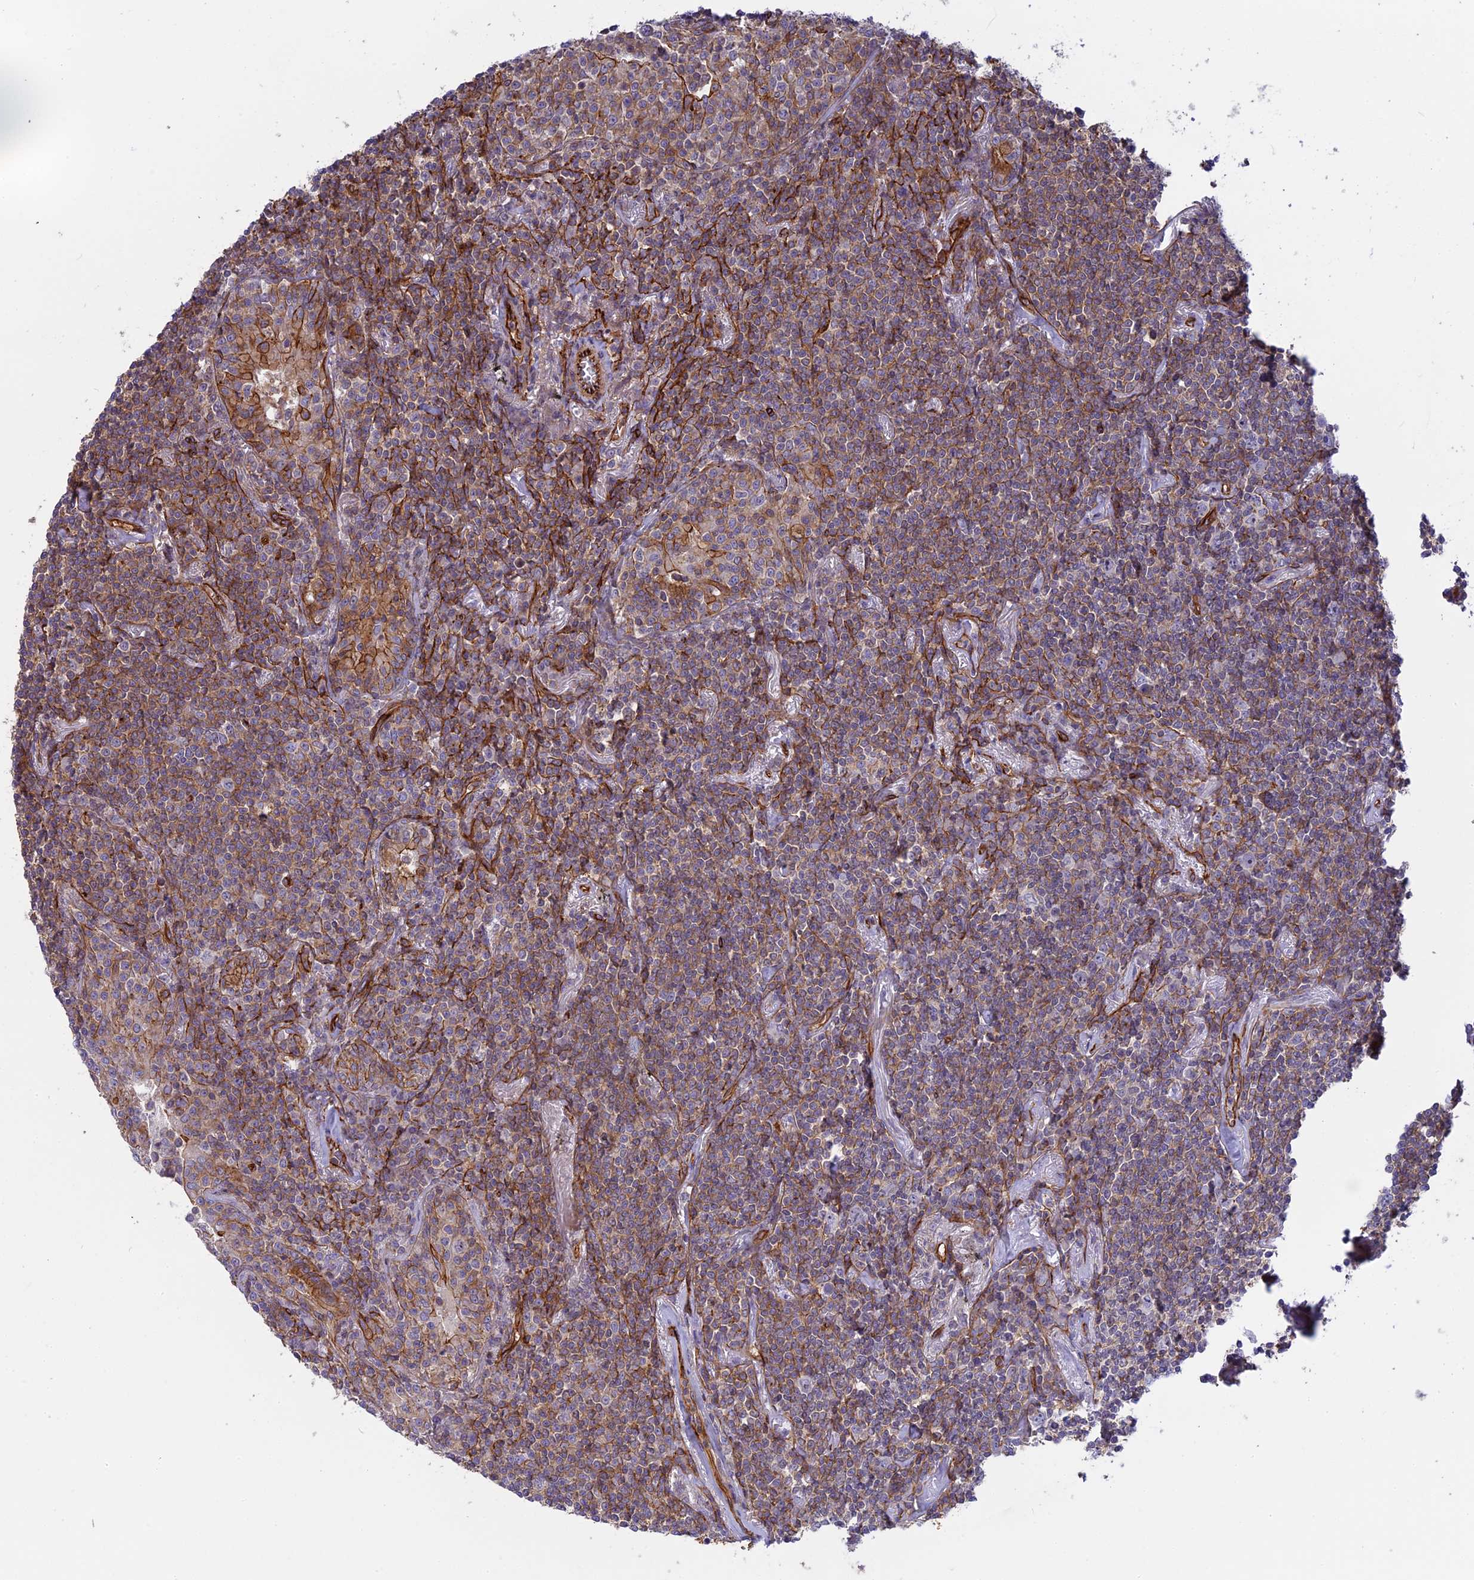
{"staining": {"intensity": "moderate", "quantity": ">75%", "location": "cytoplasmic/membranous"}, "tissue": "lymphoma", "cell_type": "Tumor cells", "image_type": "cancer", "snomed": [{"axis": "morphology", "description": "Malignant lymphoma, non-Hodgkin's type, Low grade"}, {"axis": "topography", "description": "Lung"}], "caption": "Low-grade malignant lymphoma, non-Hodgkin's type stained with a protein marker exhibits moderate staining in tumor cells.", "gene": "CNBD2", "patient": {"sex": "female", "age": 71}}